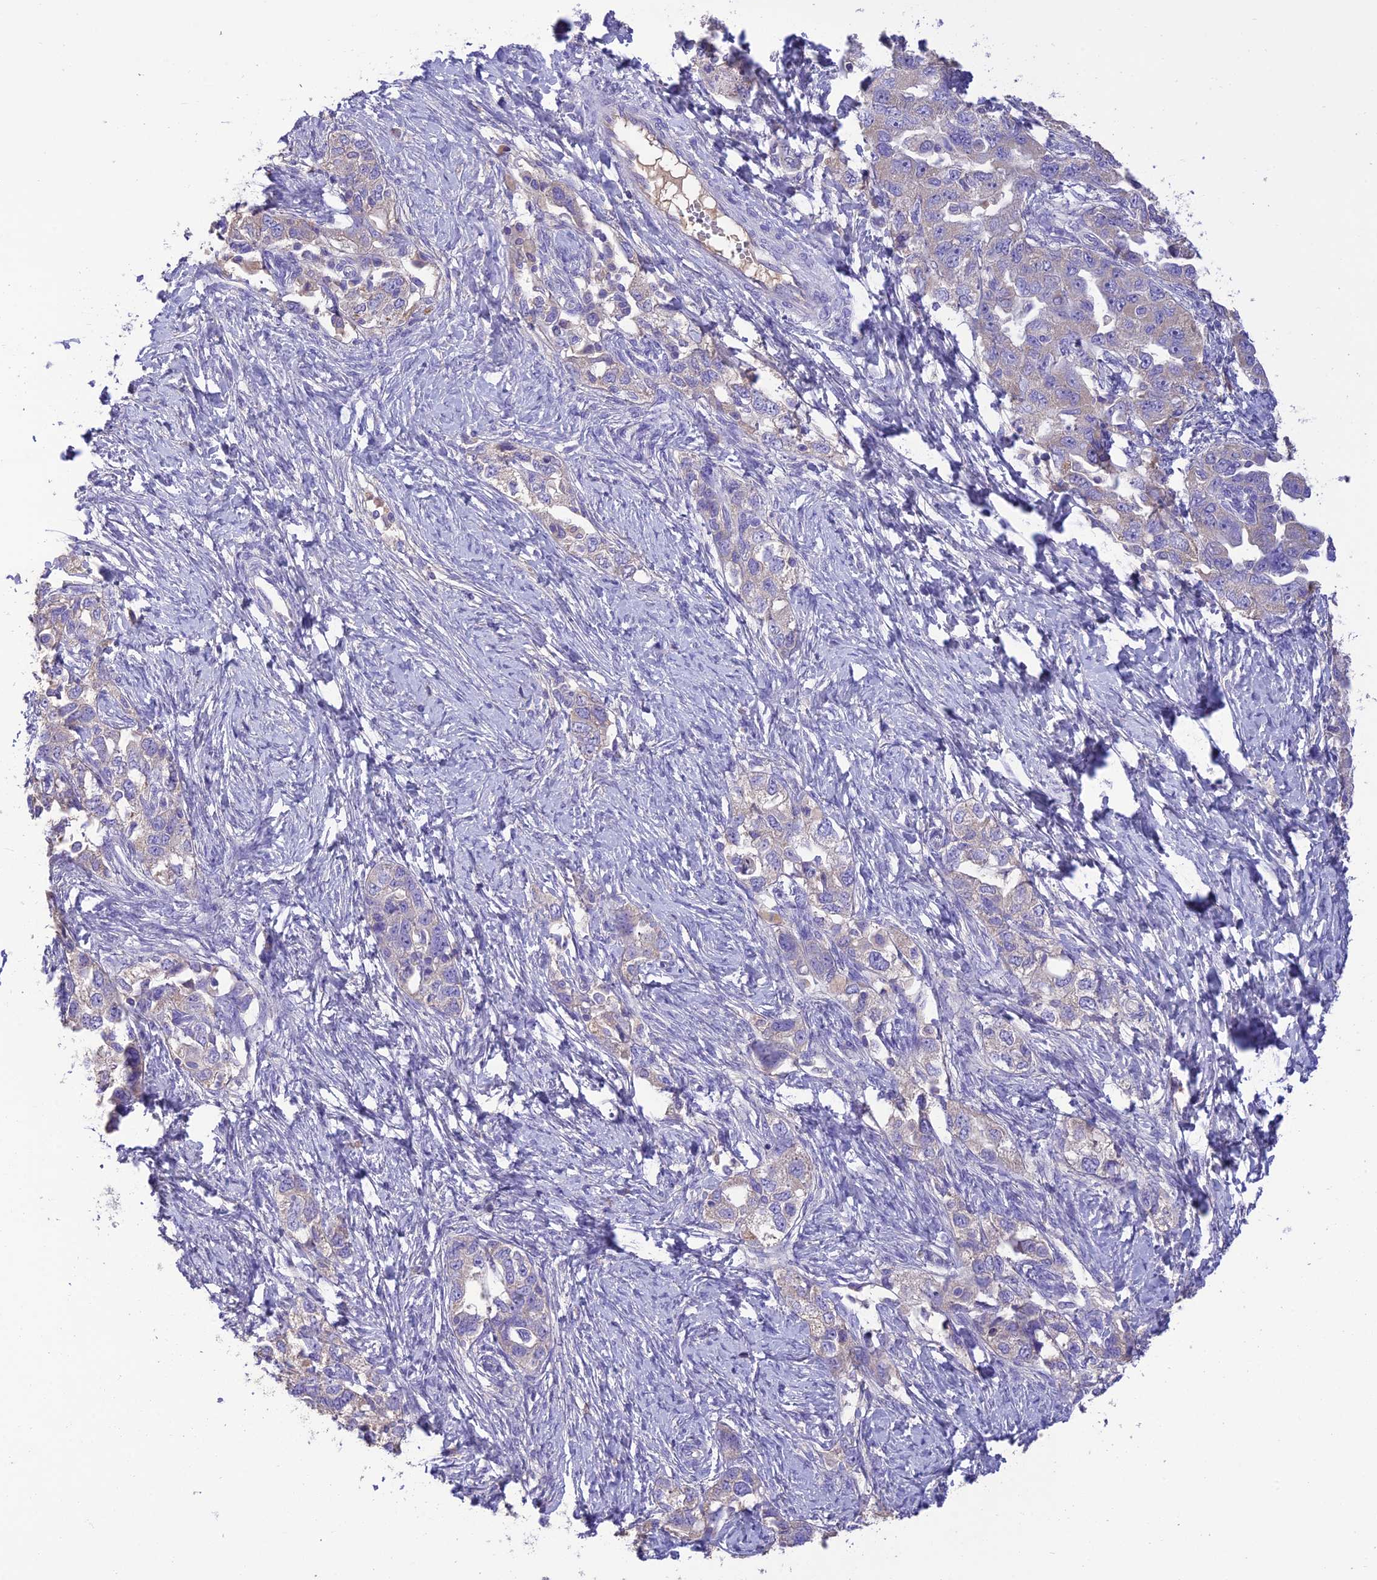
{"staining": {"intensity": "weak", "quantity": "<25%", "location": "cytoplasmic/membranous"}, "tissue": "ovarian cancer", "cell_type": "Tumor cells", "image_type": "cancer", "snomed": [{"axis": "morphology", "description": "Carcinoma, NOS"}, {"axis": "morphology", "description": "Cystadenocarcinoma, serous, NOS"}, {"axis": "topography", "description": "Ovary"}], "caption": "Immunohistochemistry (IHC) of ovarian cancer reveals no staining in tumor cells.", "gene": "SFT2D2", "patient": {"sex": "female", "age": 69}}